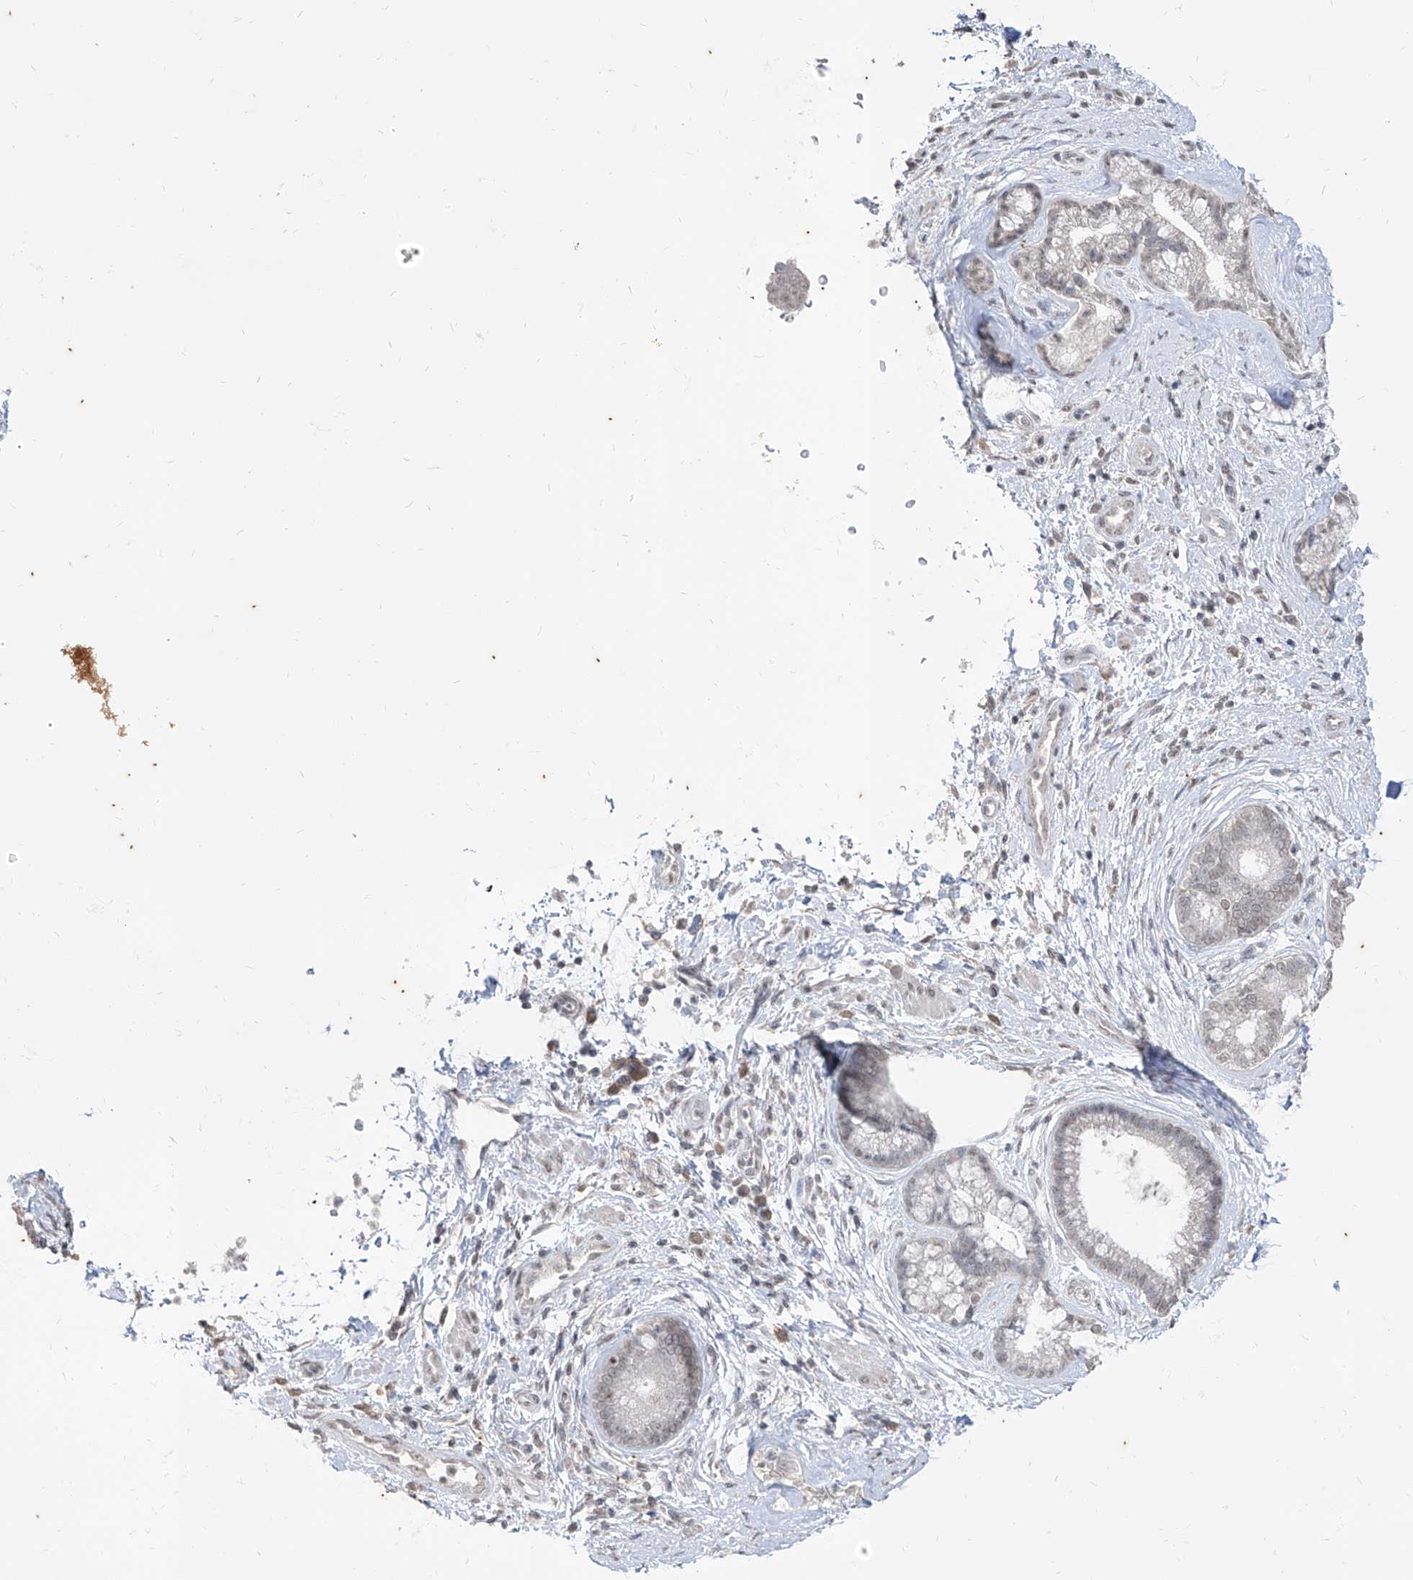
{"staining": {"intensity": "weak", "quantity": "<25%", "location": "nuclear"}, "tissue": "pancreatic cancer", "cell_type": "Tumor cells", "image_type": "cancer", "snomed": [{"axis": "morphology", "description": "Adenocarcinoma, NOS"}, {"axis": "topography", "description": "Pancreas"}], "caption": "This is a image of immunohistochemistry staining of adenocarcinoma (pancreatic), which shows no expression in tumor cells.", "gene": "PHF20L1", "patient": {"sex": "female", "age": 73}}